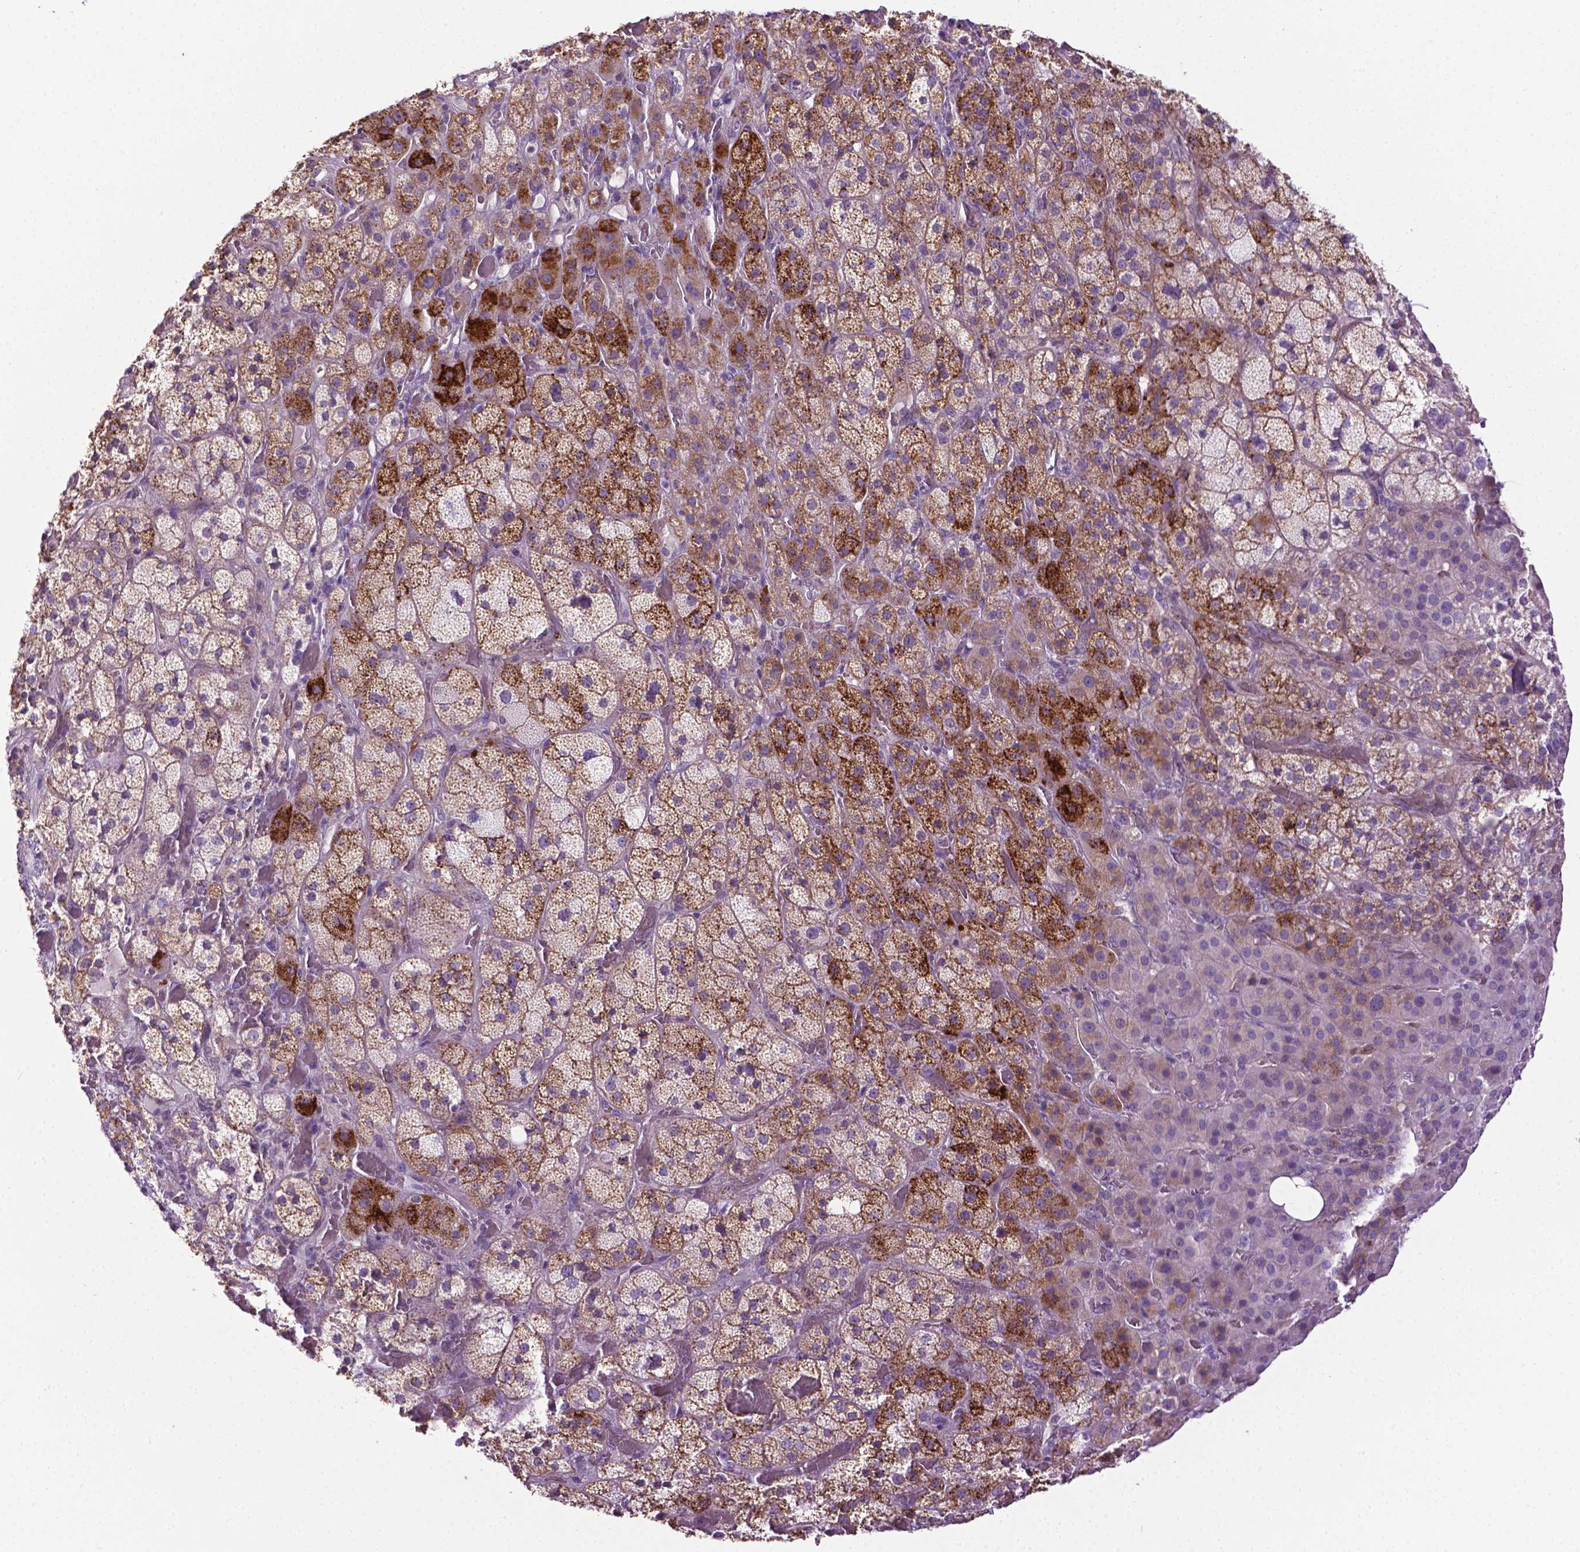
{"staining": {"intensity": "strong", "quantity": "25%-75%", "location": "cytoplasmic/membranous"}, "tissue": "adrenal gland", "cell_type": "Glandular cells", "image_type": "normal", "snomed": [{"axis": "morphology", "description": "Normal tissue, NOS"}, {"axis": "topography", "description": "Adrenal gland"}], "caption": "Glandular cells display high levels of strong cytoplasmic/membranous positivity in approximately 25%-75% of cells in benign human adrenal gland.", "gene": "SPECC1L", "patient": {"sex": "male", "age": 57}}